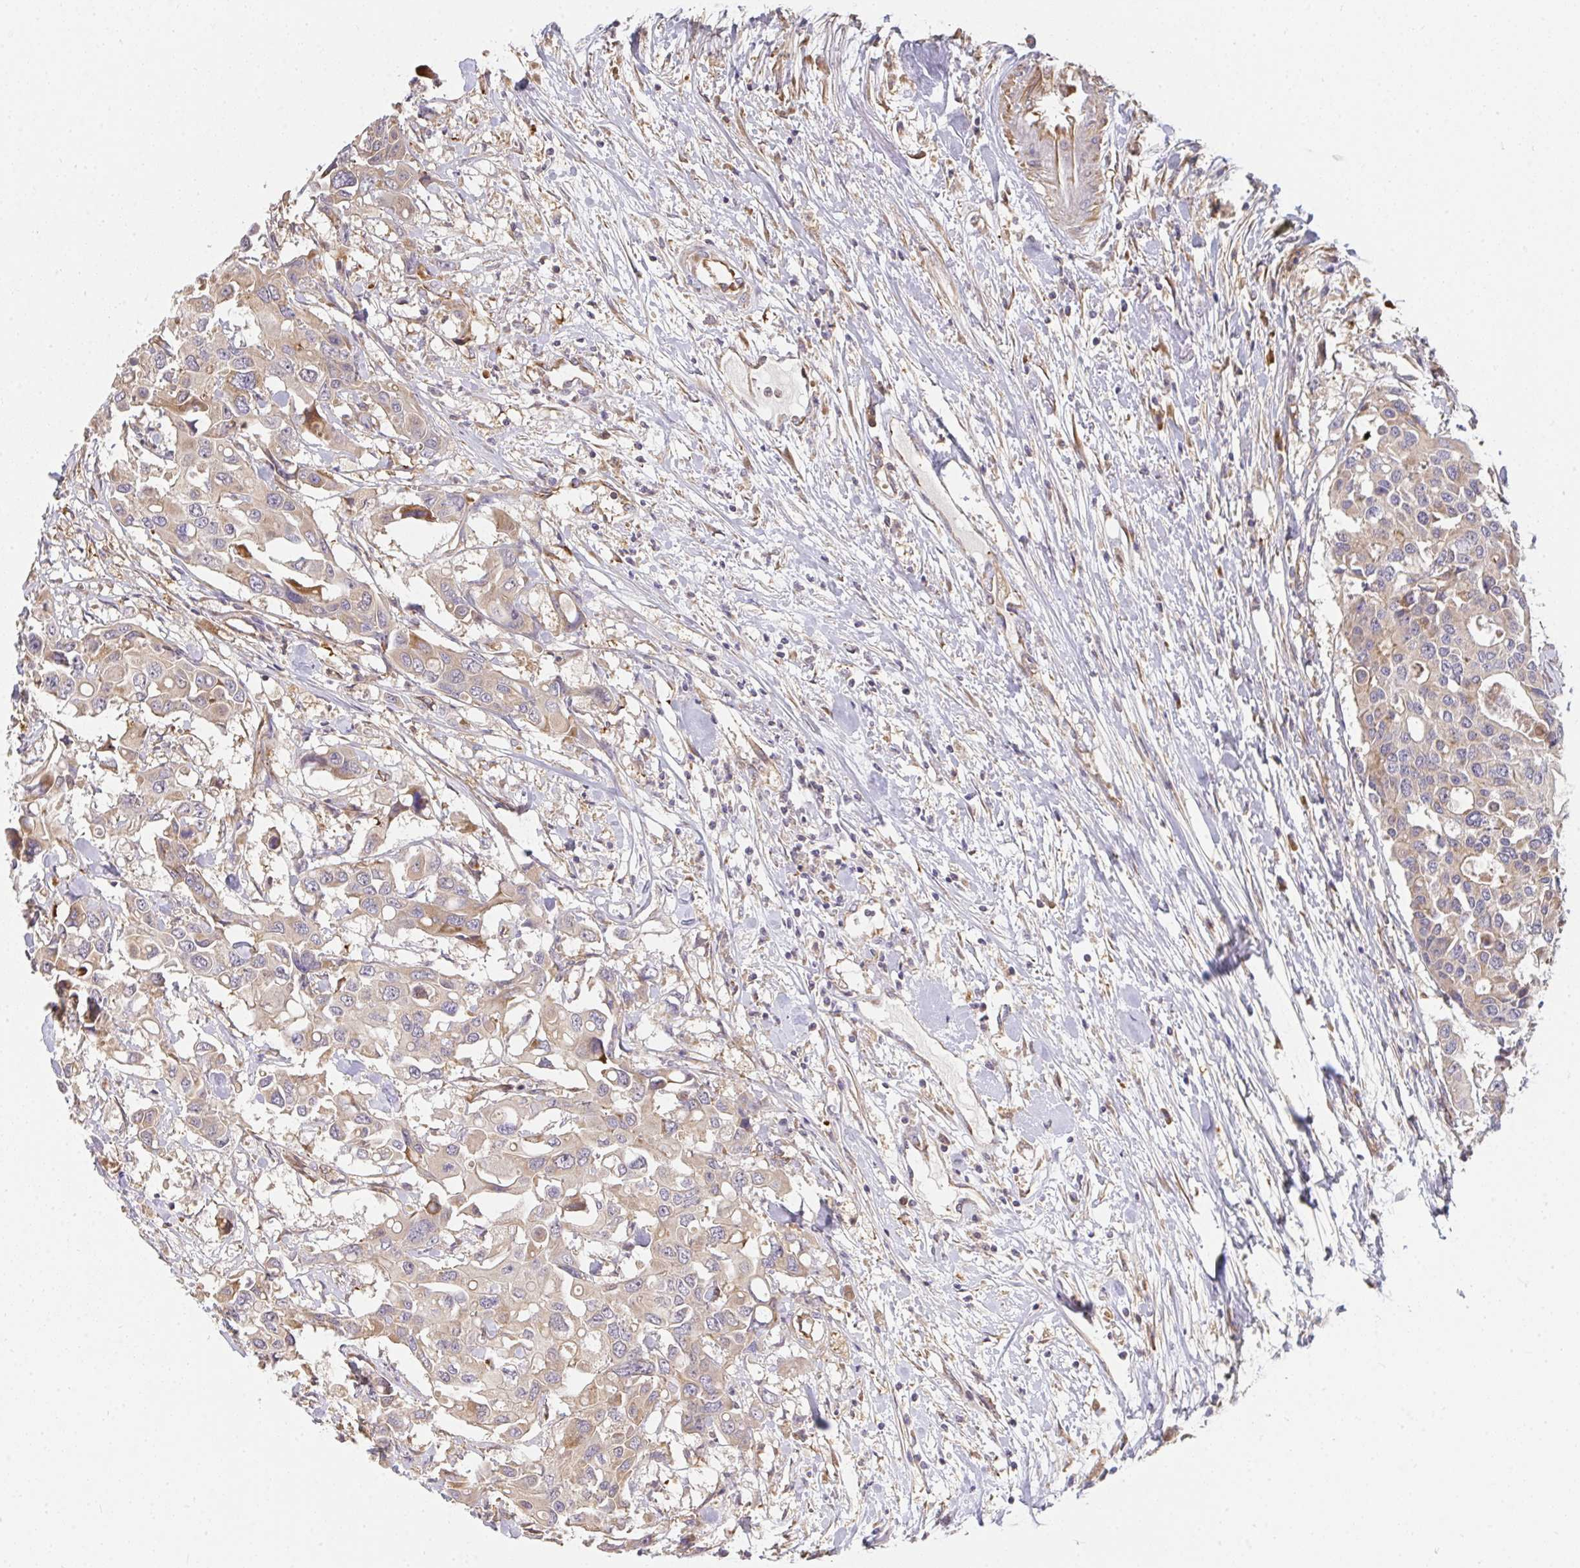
{"staining": {"intensity": "weak", "quantity": ">75%", "location": "cytoplasmic/membranous"}, "tissue": "colorectal cancer", "cell_type": "Tumor cells", "image_type": "cancer", "snomed": [{"axis": "morphology", "description": "Adenocarcinoma, NOS"}, {"axis": "topography", "description": "Colon"}], "caption": "High-magnification brightfield microscopy of adenocarcinoma (colorectal) stained with DAB (3,3'-diaminobenzidine) (brown) and counterstained with hematoxylin (blue). tumor cells exhibit weak cytoplasmic/membranous staining is identified in about>75% of cells. Using DAB (brown) and hematoxylin (blue) stains, captured at high magnification using brightfield microscopy.", "gene": "B4GALT6", "patient": {"sex": "male", "age": 77}}